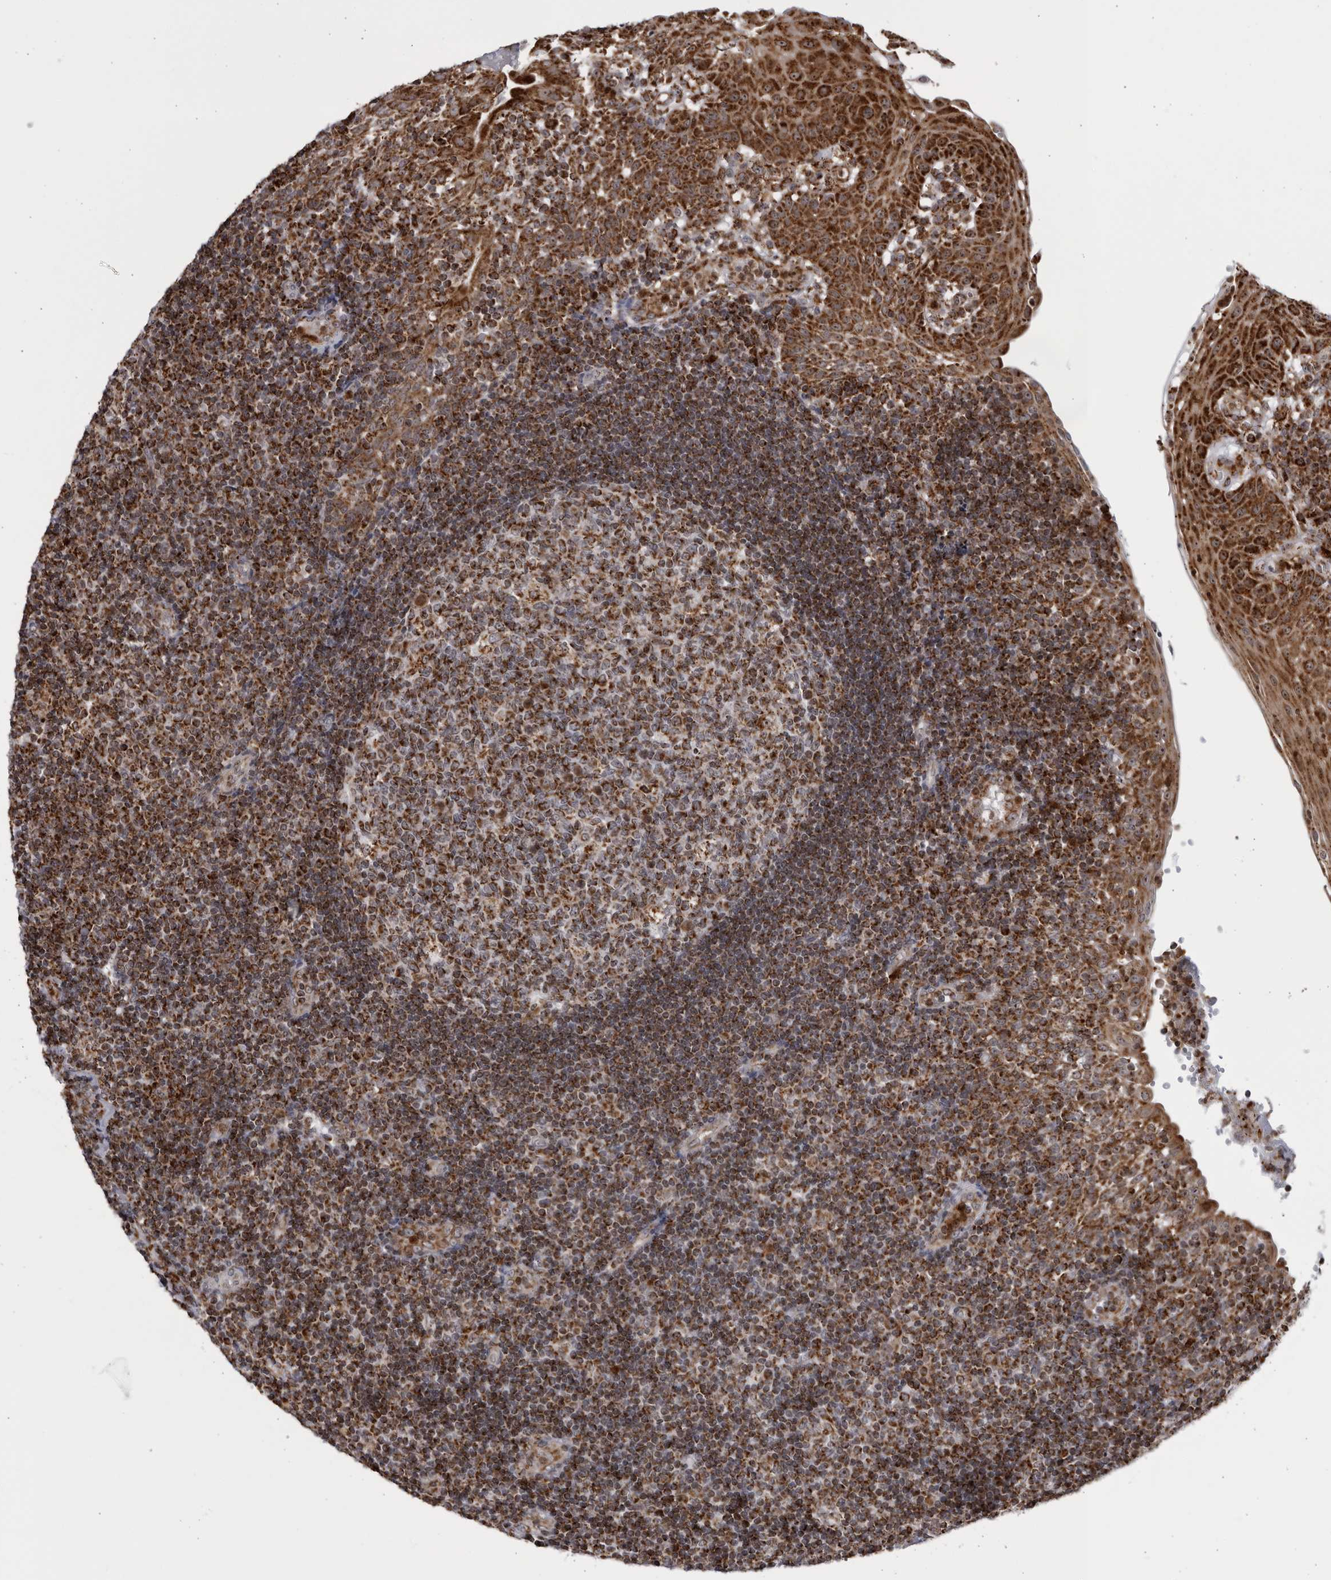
{"staining": {"intensity": "strong", "quantity": ">75%", "location": "cytoplasmic/membranous"}, "tissue": "tonsil", "cell_type": "Germinal center cells", "image_type": "normal", "snomed": [{"axis": "morphology", "description": "Normal tissue, NOS"}, {"axis": "topography", "description": "Tonsil"}], "caption": "Immunohistochemical staining of benign tonsil reveals >75% levels of strong cytoplasmic/membranous protein staining in about >75% of germinal center cells. Immunohistochemistry stains the protein of interest in brown and the nuclei are stained blue.", "gene": "RBM34", "patient": {"sex": "female", "age": 40}}